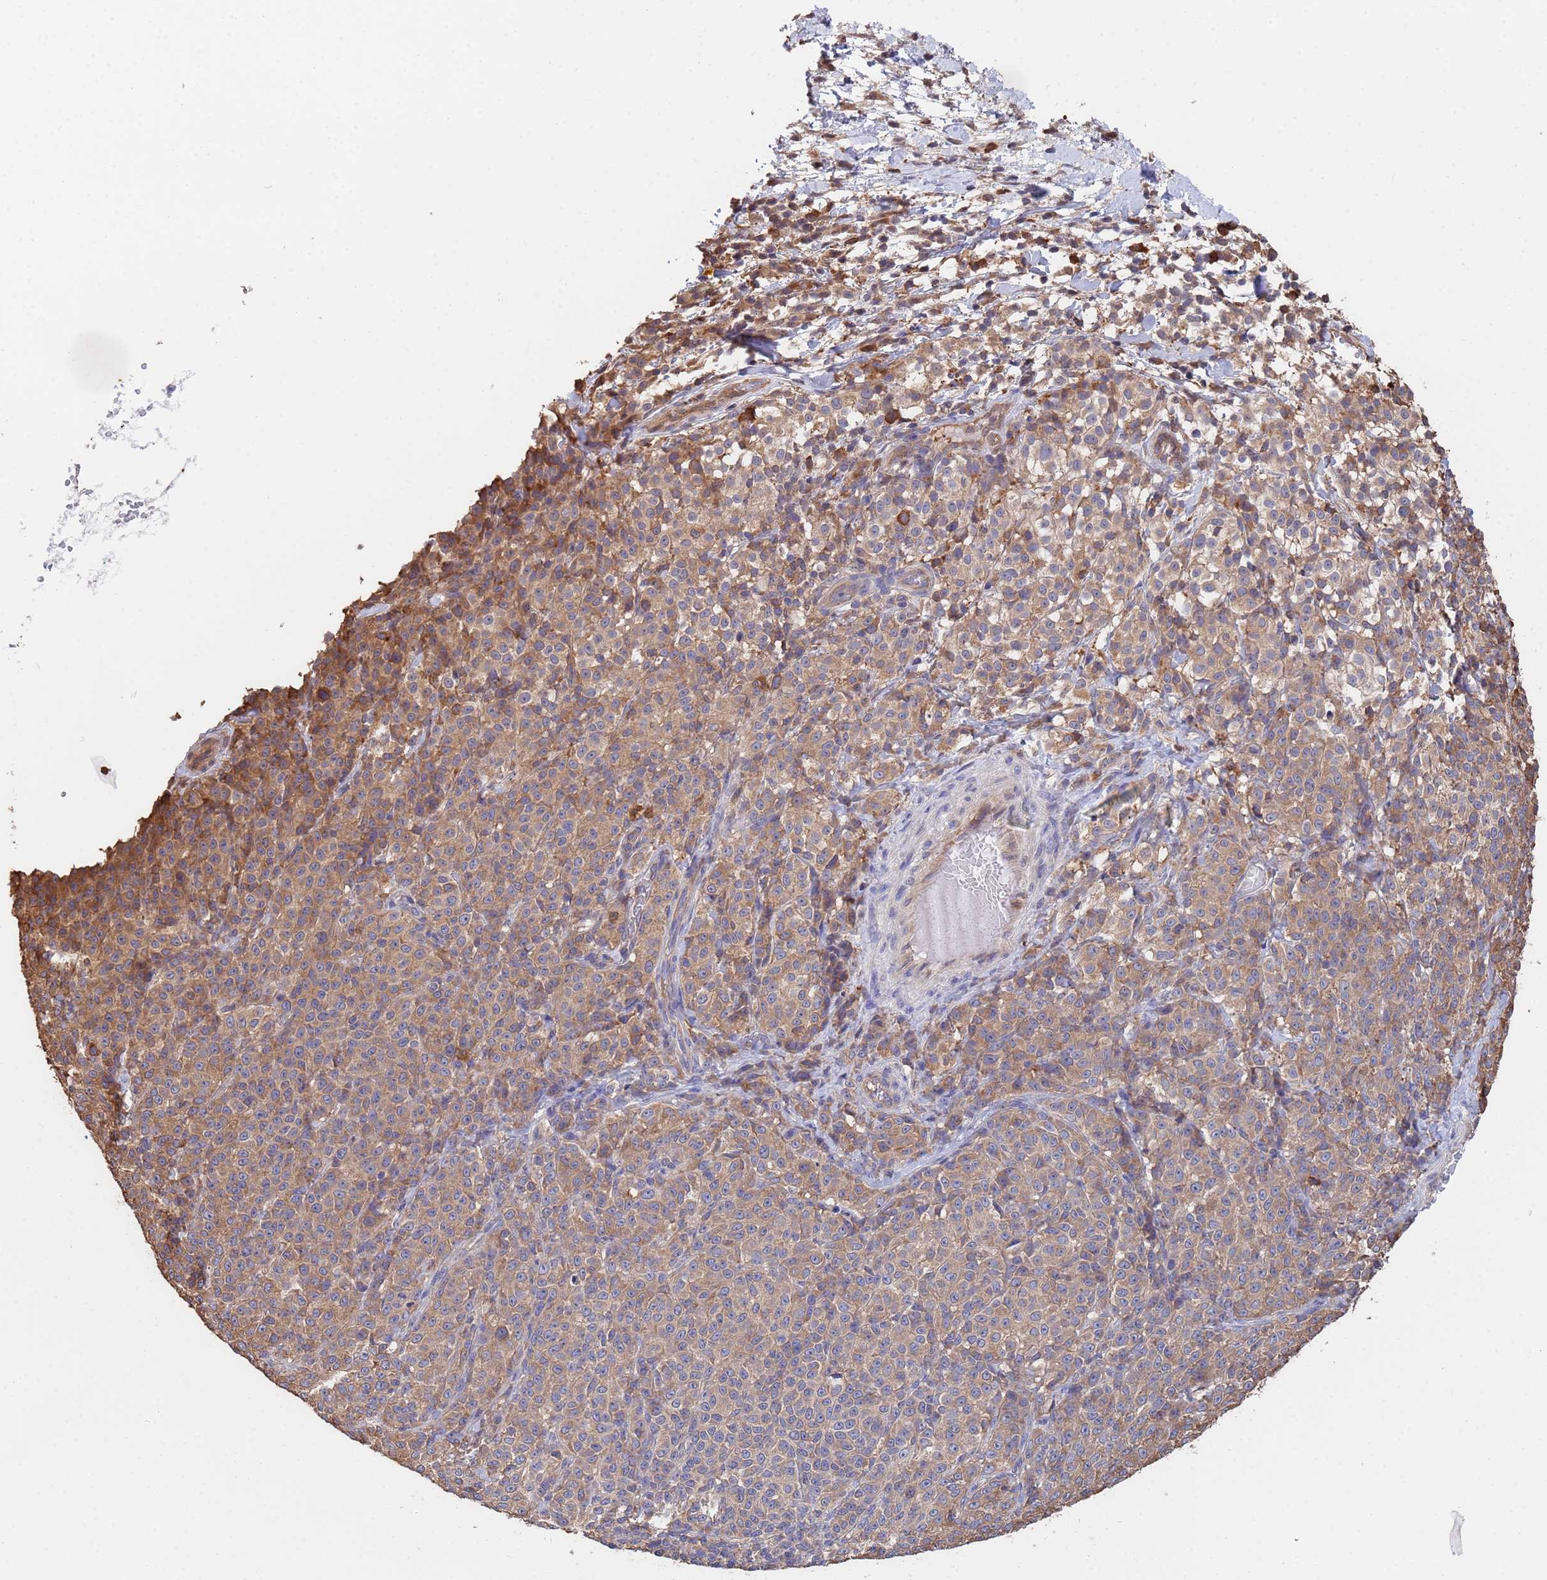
{"staining": {"intensity": "moderate", "quantity": ">75%", "location": "cytoplasmic/membranous"}, "tissue": "melanoma", "cell_type": "Tumor cells", "image_type": "cancer", "snomed": [{"axis": "morphology", "description": "Normal tissue, NOS"}, {"axis": "morphology", "description": "Malignant melanoma, NOS"}, {"axis": "topography", "description": "Skin"}], "caption": "Immunohistochemical staining of human malignant melanoma displays medium levels of moderate cytoplasmic/membranous staining in approximately >75% of tumor cells.", "gene": "FAM25A", "patient": {"sex": "female", "age": 34}}